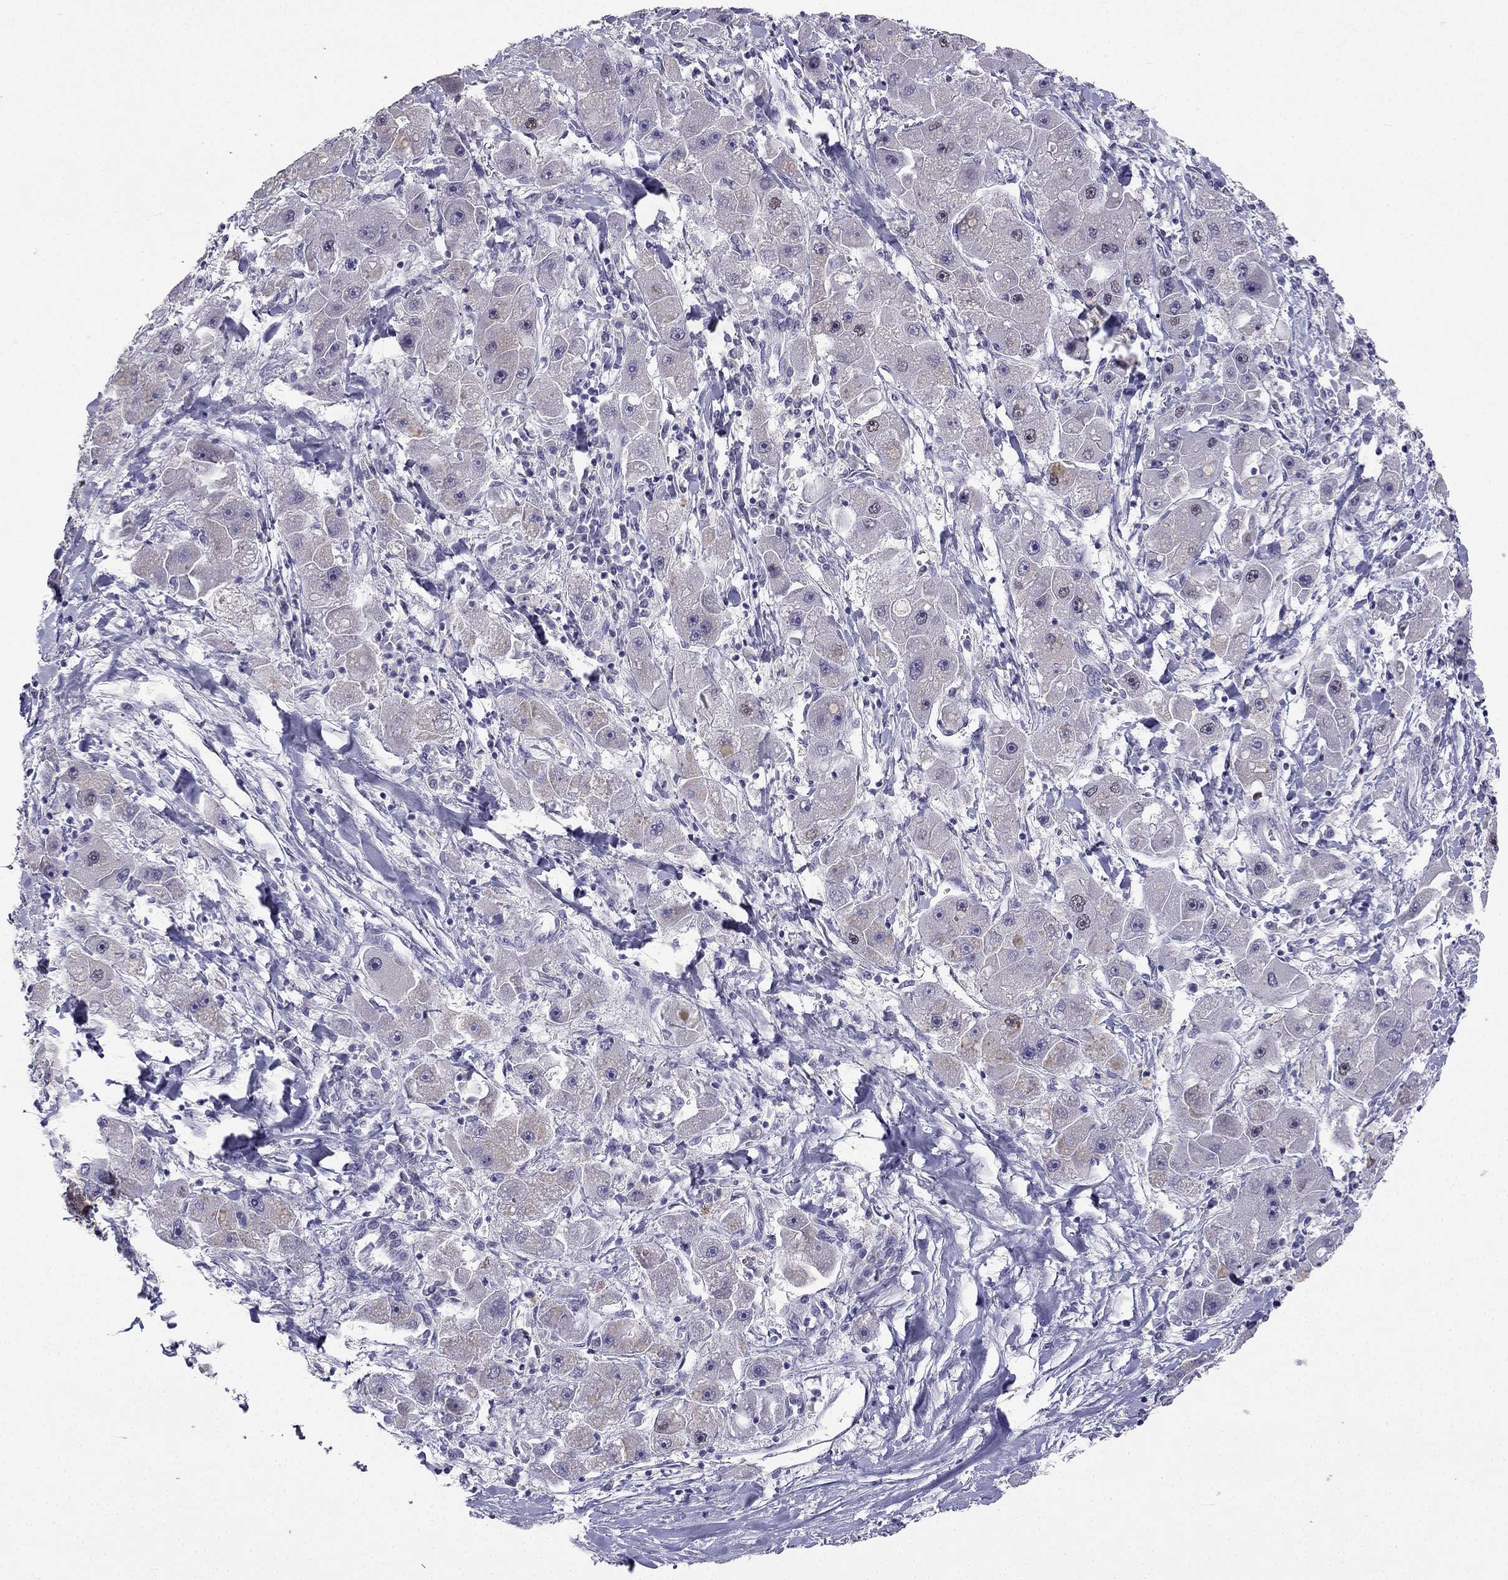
{"staining": {"intensity": "weak", "quantity": "<25%", "location": "cytoplasmic/membranous"}, "tissue": "liver cancer", "cell_type": "Tumor cells", "image_type": "cancer", "snomed": [{"axis": "morphology", "description": "Carcinoma, Hepatocellular, NOS"}, {"axis": "topography", "description": "Liver"}], "caption": "Human liver hepatocellular carcinoma stained for a protein using immunohistochemistry shows no positivity in tumor cells.", "gene": "C16orf89", "patient": {"sex": "male", "age": 24}}